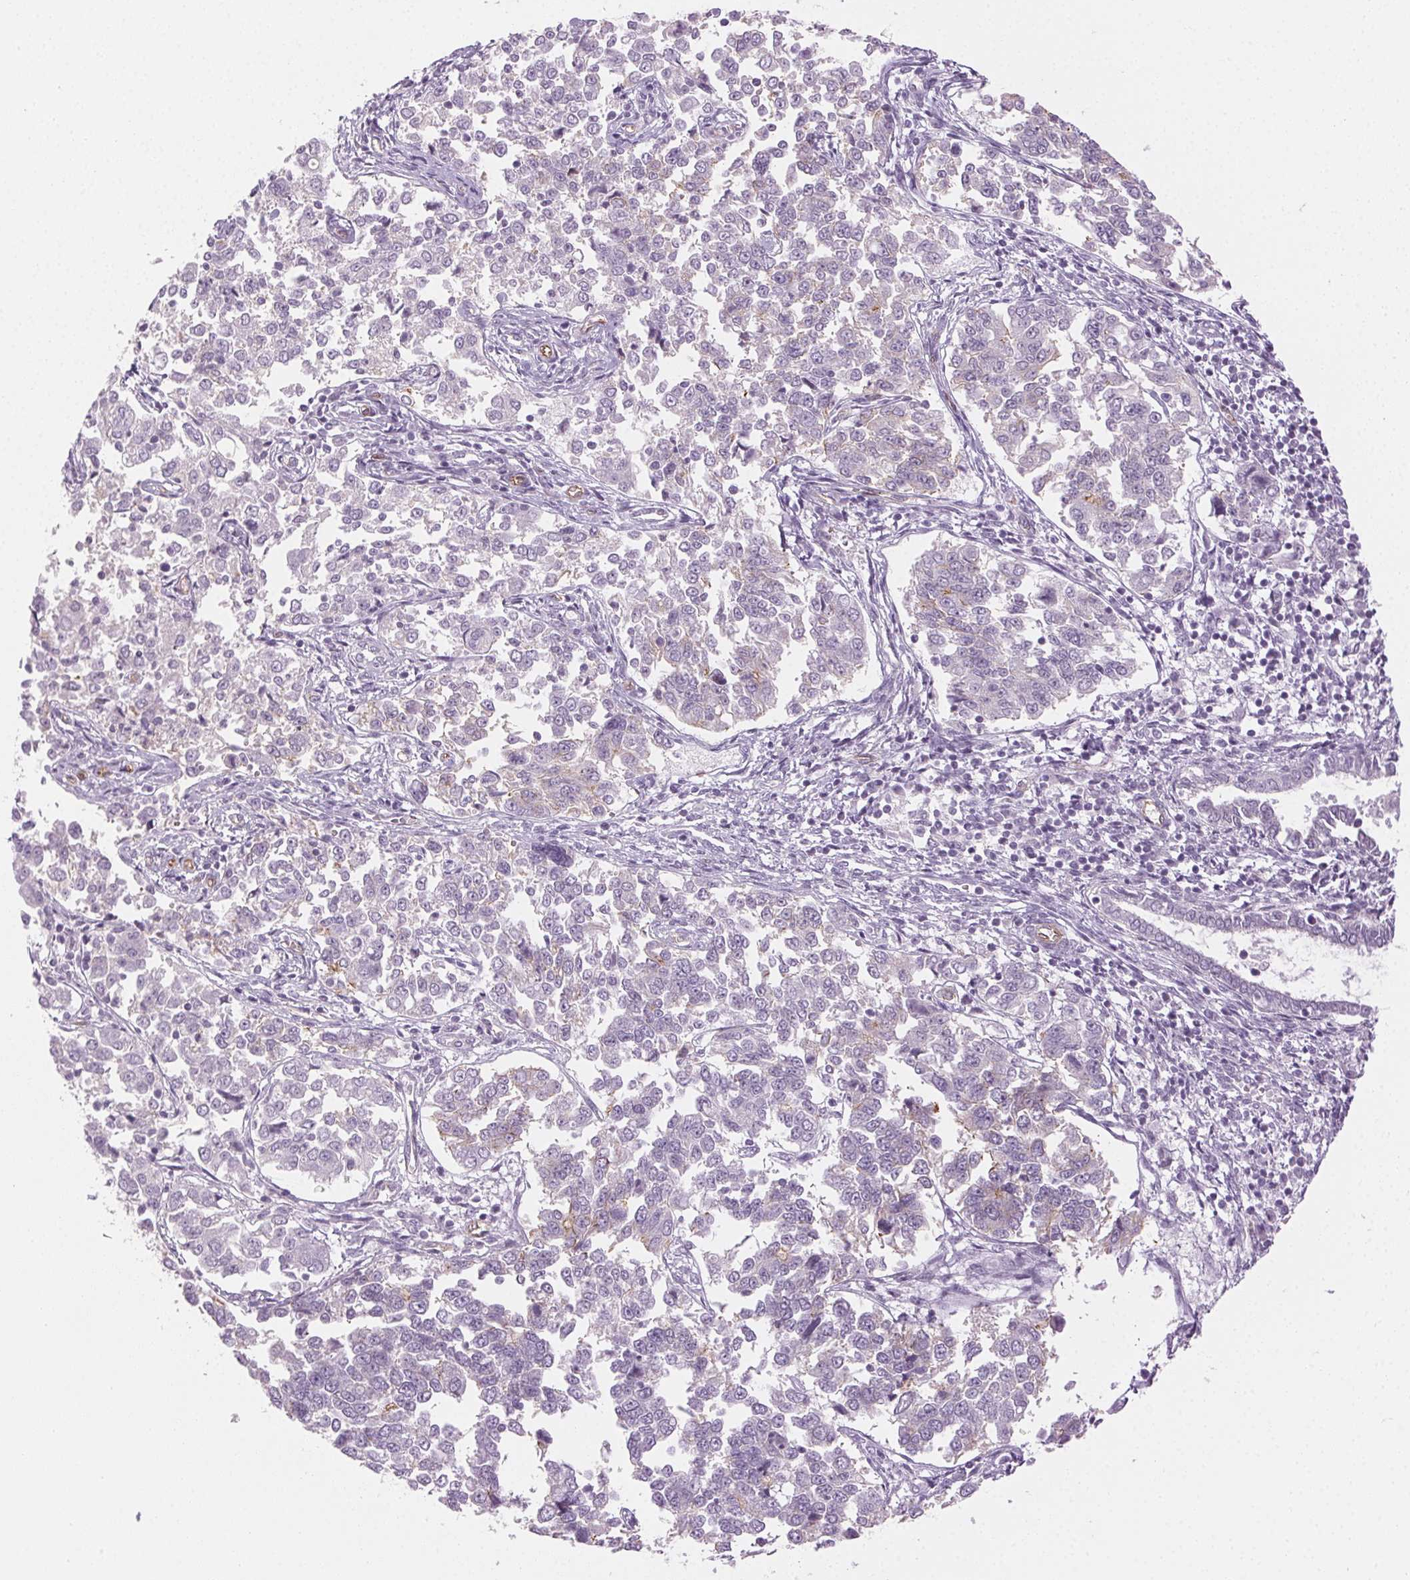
{"staining": {"intensity": "negative", "quantity": "none", "location": "none"}, "tissue": "endometrial cancer", "cell_type": "Tumor cells", "image_type": "cancer", "snomed": [{"axis": "morphology", "description": "Adenocarcinoma, NOS"}, {"axis": "topography", "description": "Endometrium"}], "caption": "This is an immunohistochemistry photomicrograph of human adenocarcinoma (endometrial). There is no staining in tumor cells.", "gene": "AIF1L", "patient": {"sex": "female", "age": 43}}